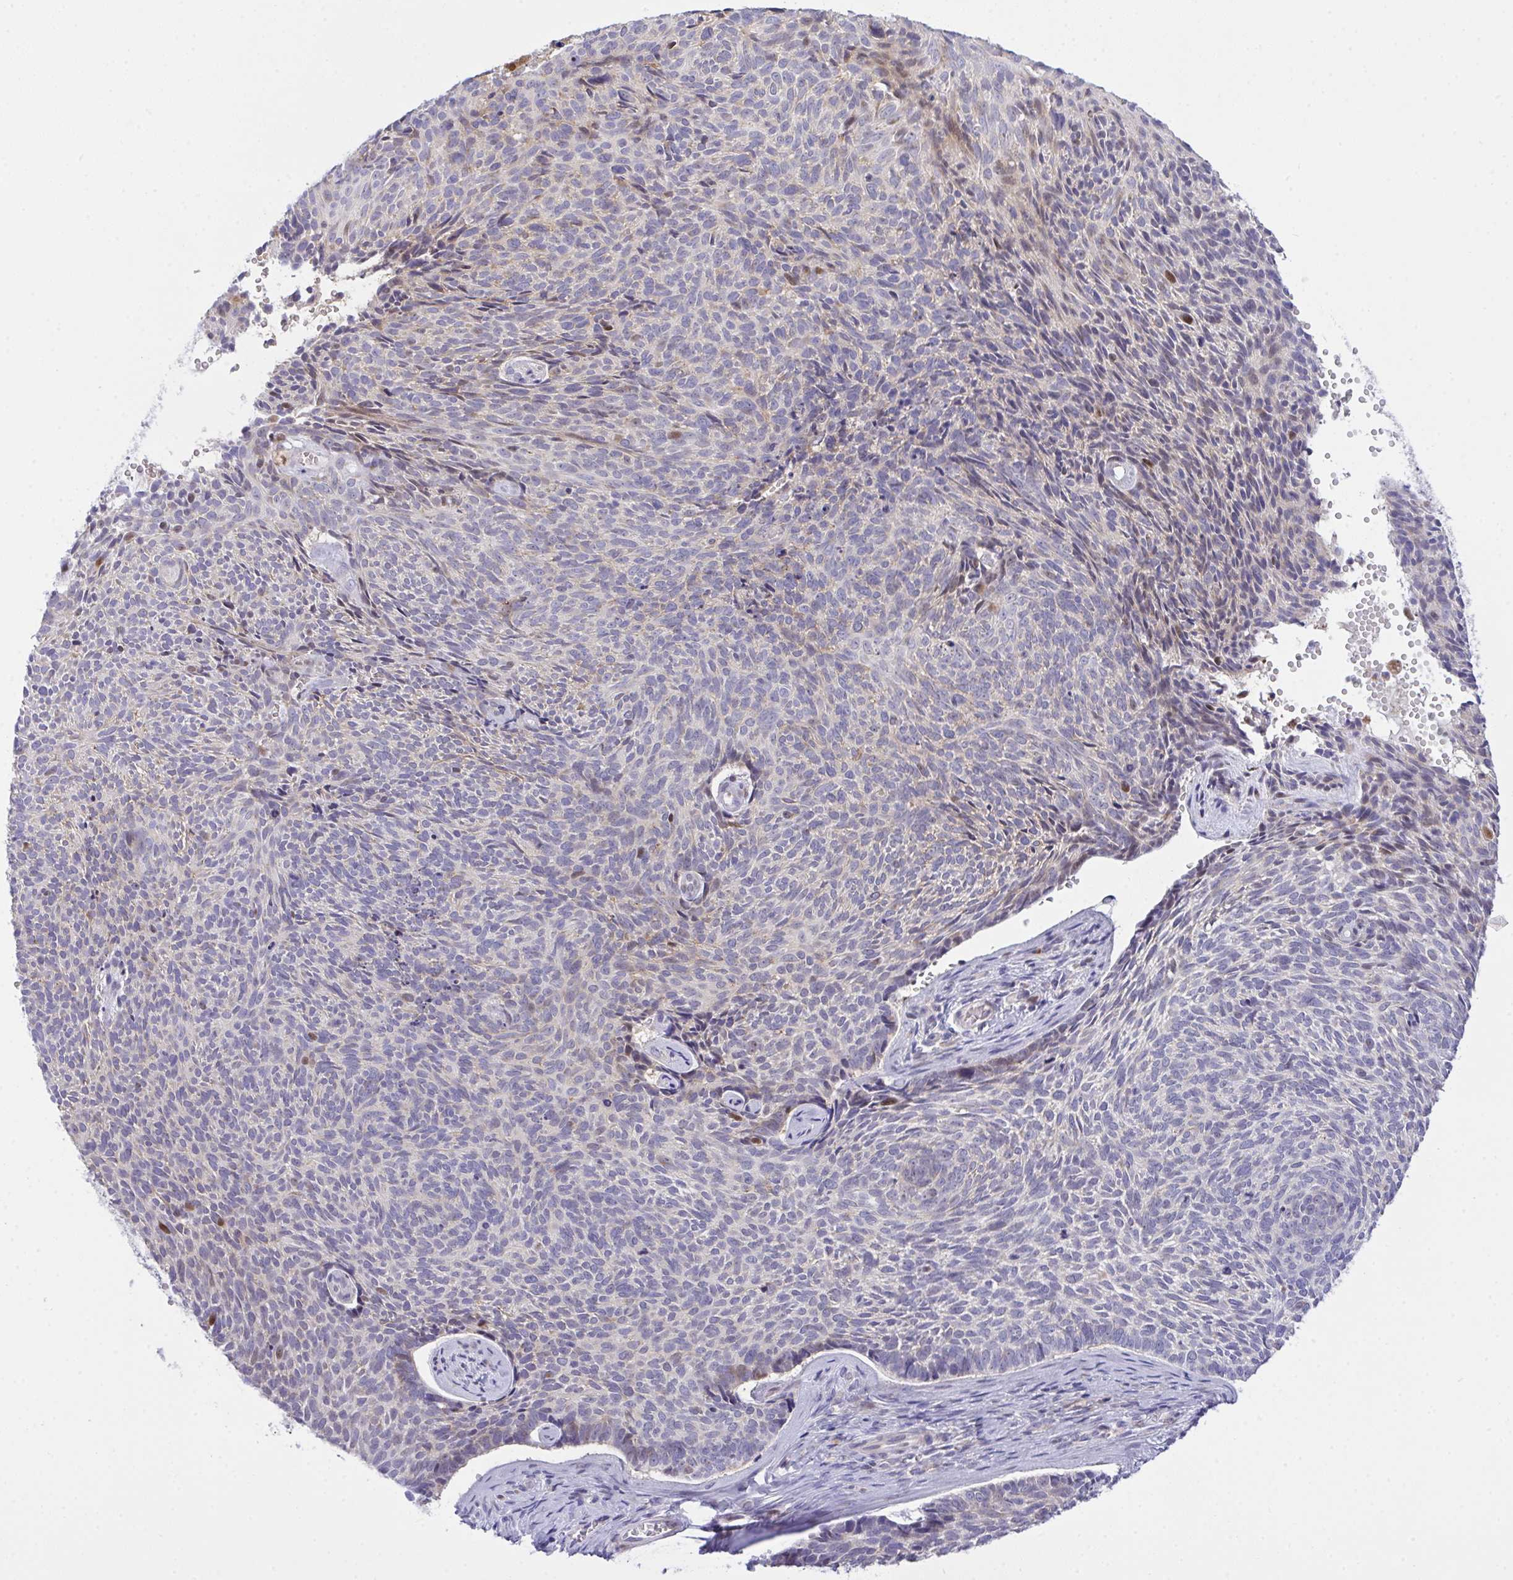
{"staining": {"intensity": "negative", "quantity": "none", "location": "none"}, "tissue": "skin cancer", "cell_type": "Tumor cells", "image_type": "cancer", "snomed": [{"axis": "morphology", "description": "Basal cell carcinoma"}, {"axis": "topography", "description": "Skin"}], "caption": "IHC micrograph of neoplastic tissue: skin cancer (basal cell carcinoma) stained with DAB (3,3'-diaminobenzidine) displays no significant protein staining in tumor cells.", "gene": "ZNF554", "patient": {"sex": "female", "age": 80}}